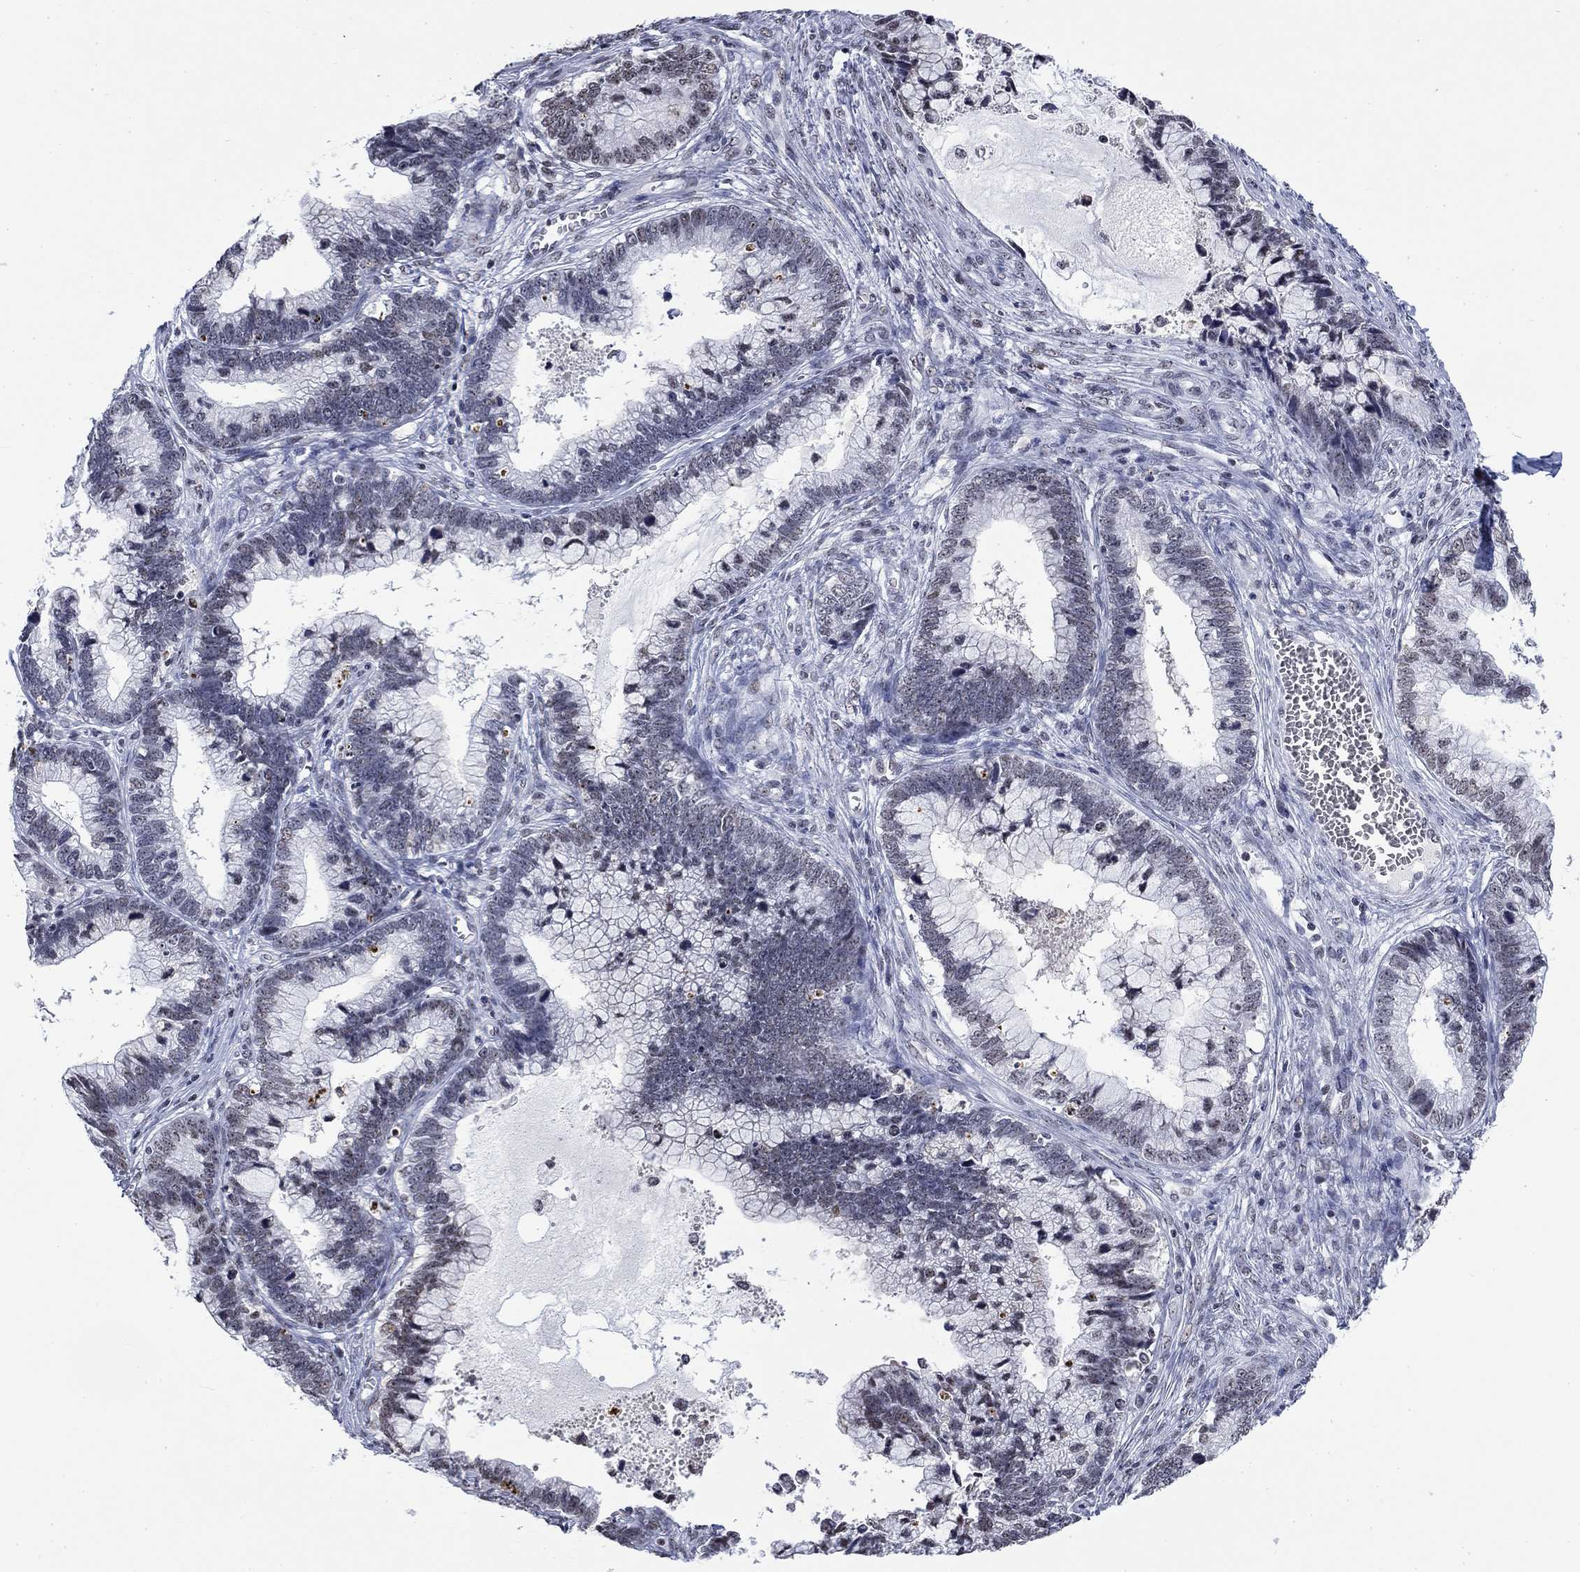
{"staining": {"intensity": "negative", "quantity": "none", "location": "none"}, "tissue": "cervical cancer", "cell_type": "Tumor cells", "image_type": "cancer", "snomed": [{"axis": "morphology", "description": "Adenocarcinoma, NOS"}, {"axis": "topography", "description": "Cervix"}], "caption": "Immunohistochemistry histopathology image of adenocarcinoma (cervical) stained for a protein (brown), which reveals no expression in tumor cells. (DAB (3,3'-diaminobenzidine) immunohistochemistry (IHC) with hematoxylin counter stain).", "gene": "CSRNP3", "patient": {"sex": "female", "age": 44}}